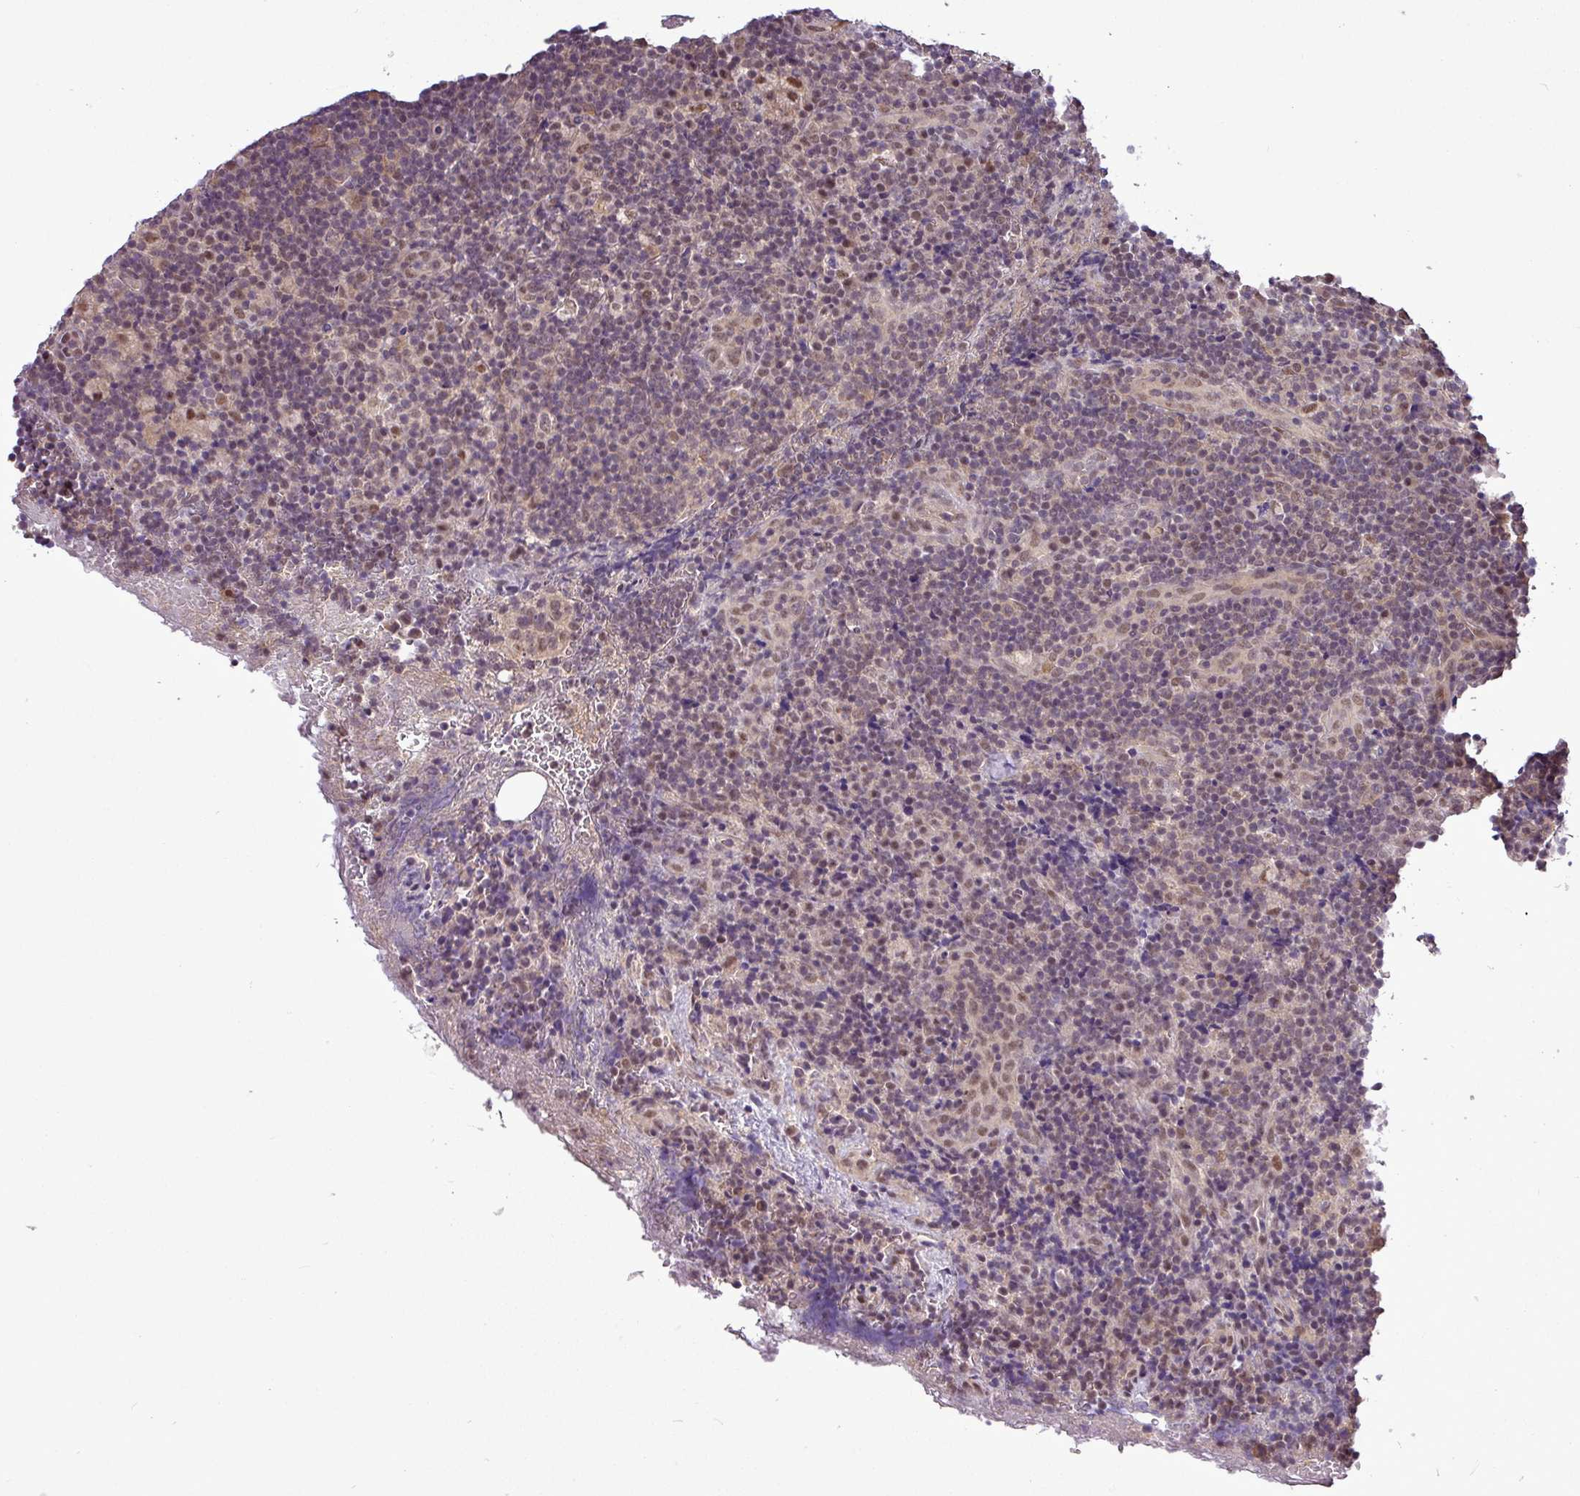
{"staining": {"intensity": "weak", "quantity": "25%-75%", "location": "nuclear"}, "tissue": "lymph node", "cell_type": "Non-germinal center cells", "image_type": "normal", "snomed": [{"axis": "morphology", "description": "Normal tissue, NOS"}, {"axis": "topography", "description": "Lymph node"}], "caption": "IHC histopathology image of normal human lymph node stained for a protein (brown), which reveals low levels of weak nuclear expression in approximately 25%-75% of non-germinal center cells.", "gene": "MFHAS1", "patient": {"sex": "male", "age": 58}}